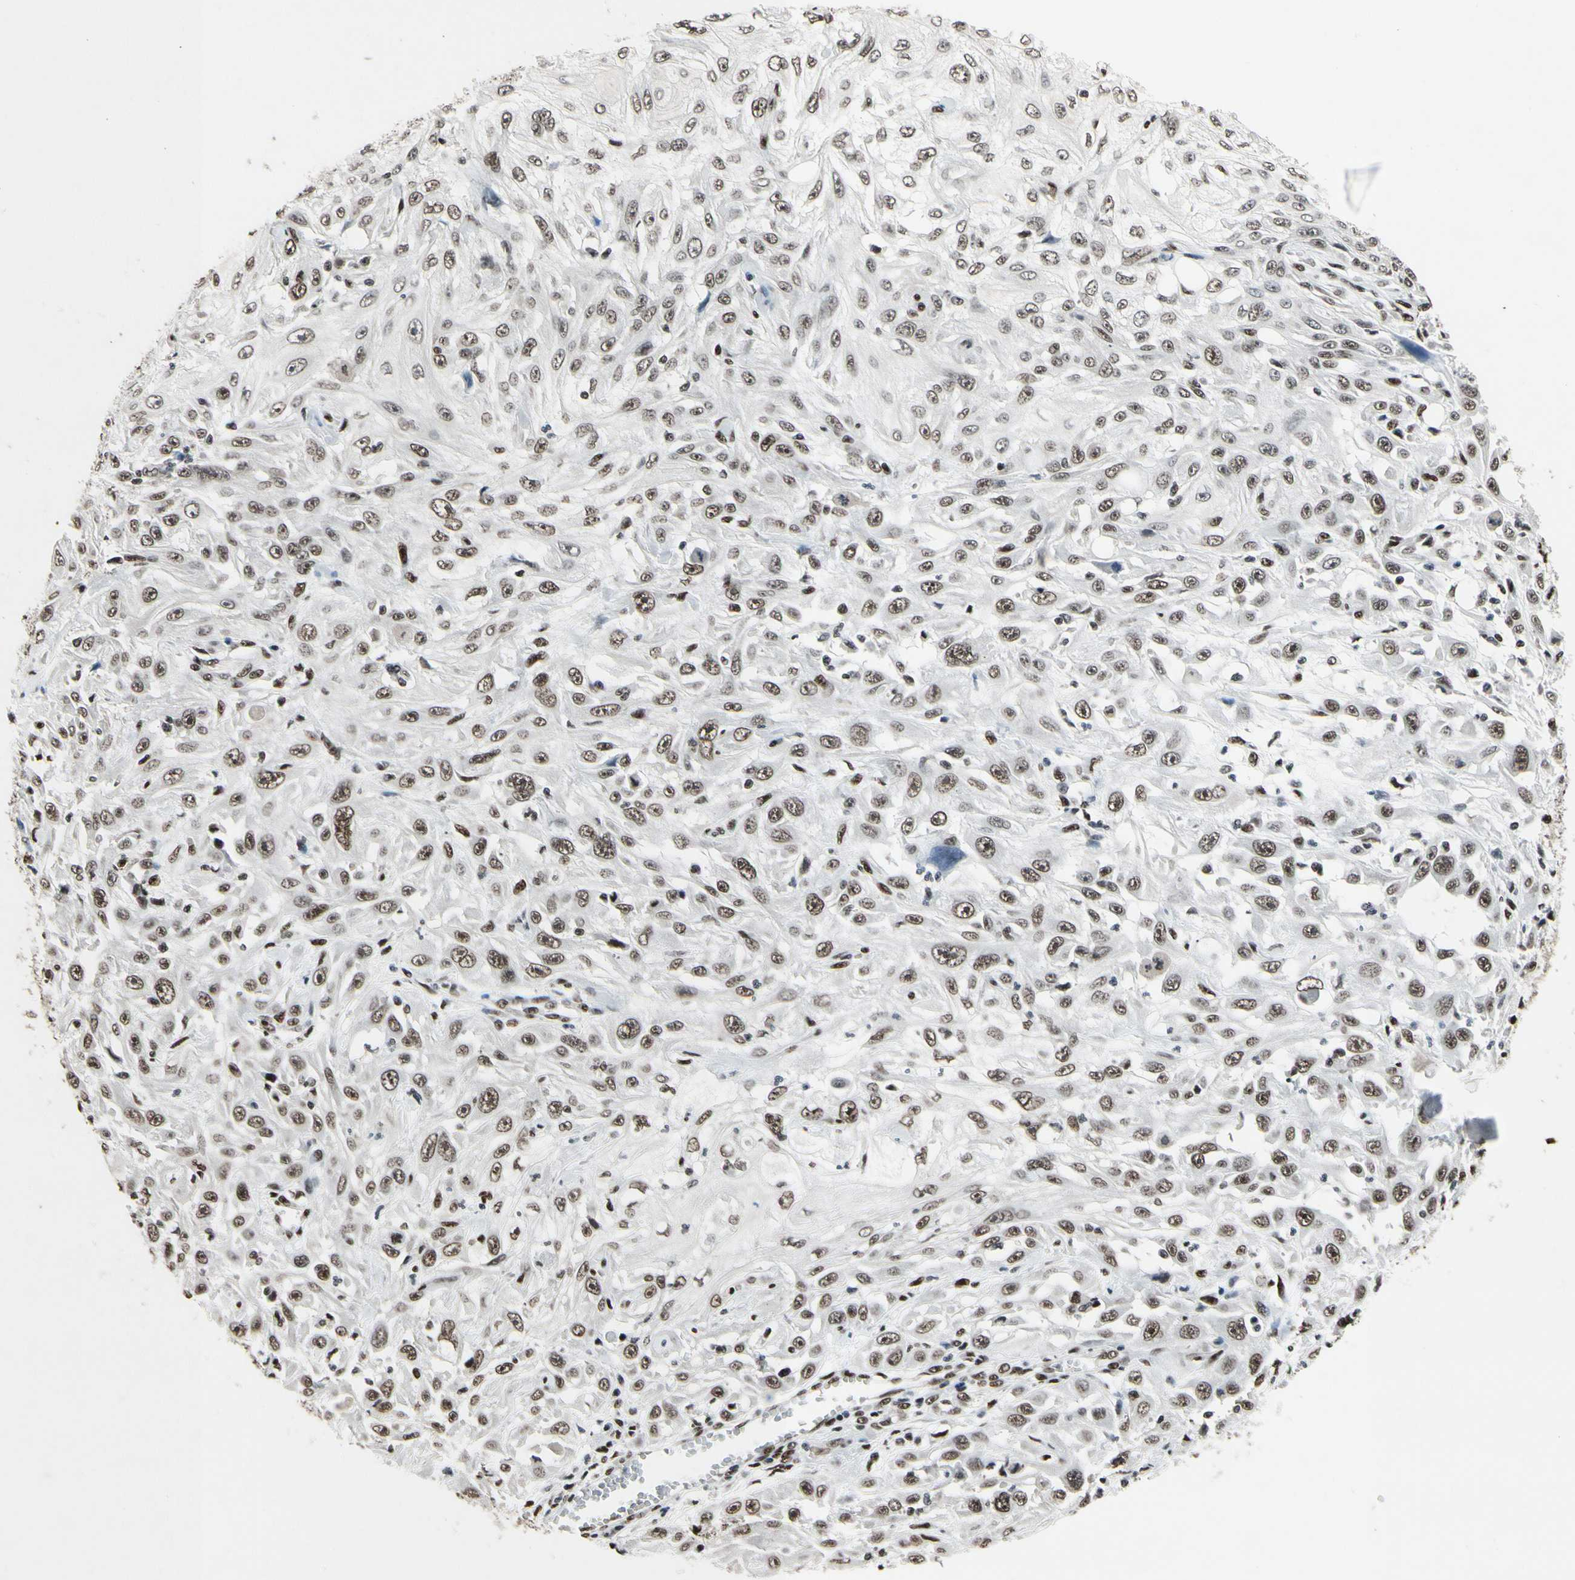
{"staining": {"intensity": "moderate", "quantity": ">75%", "location": "nuclear"}, "tissue": "skin cancer", "cell_type": "Tumor cells", "image_type": "cancer", "snomed": [{"axis": "morphology", "description": "Squamous cell carcinoma, NOS"}, {"axis": "topography", "description": "Skin"}], "caption": "Moderate nuclear staining is present in about >75% of tumor cells in squamous cell carcinoma (skin). (IHC, brightfield microscopy, high magnification).", "gene": "RECQL", "patient": {"sex": "male", "age": 75}}